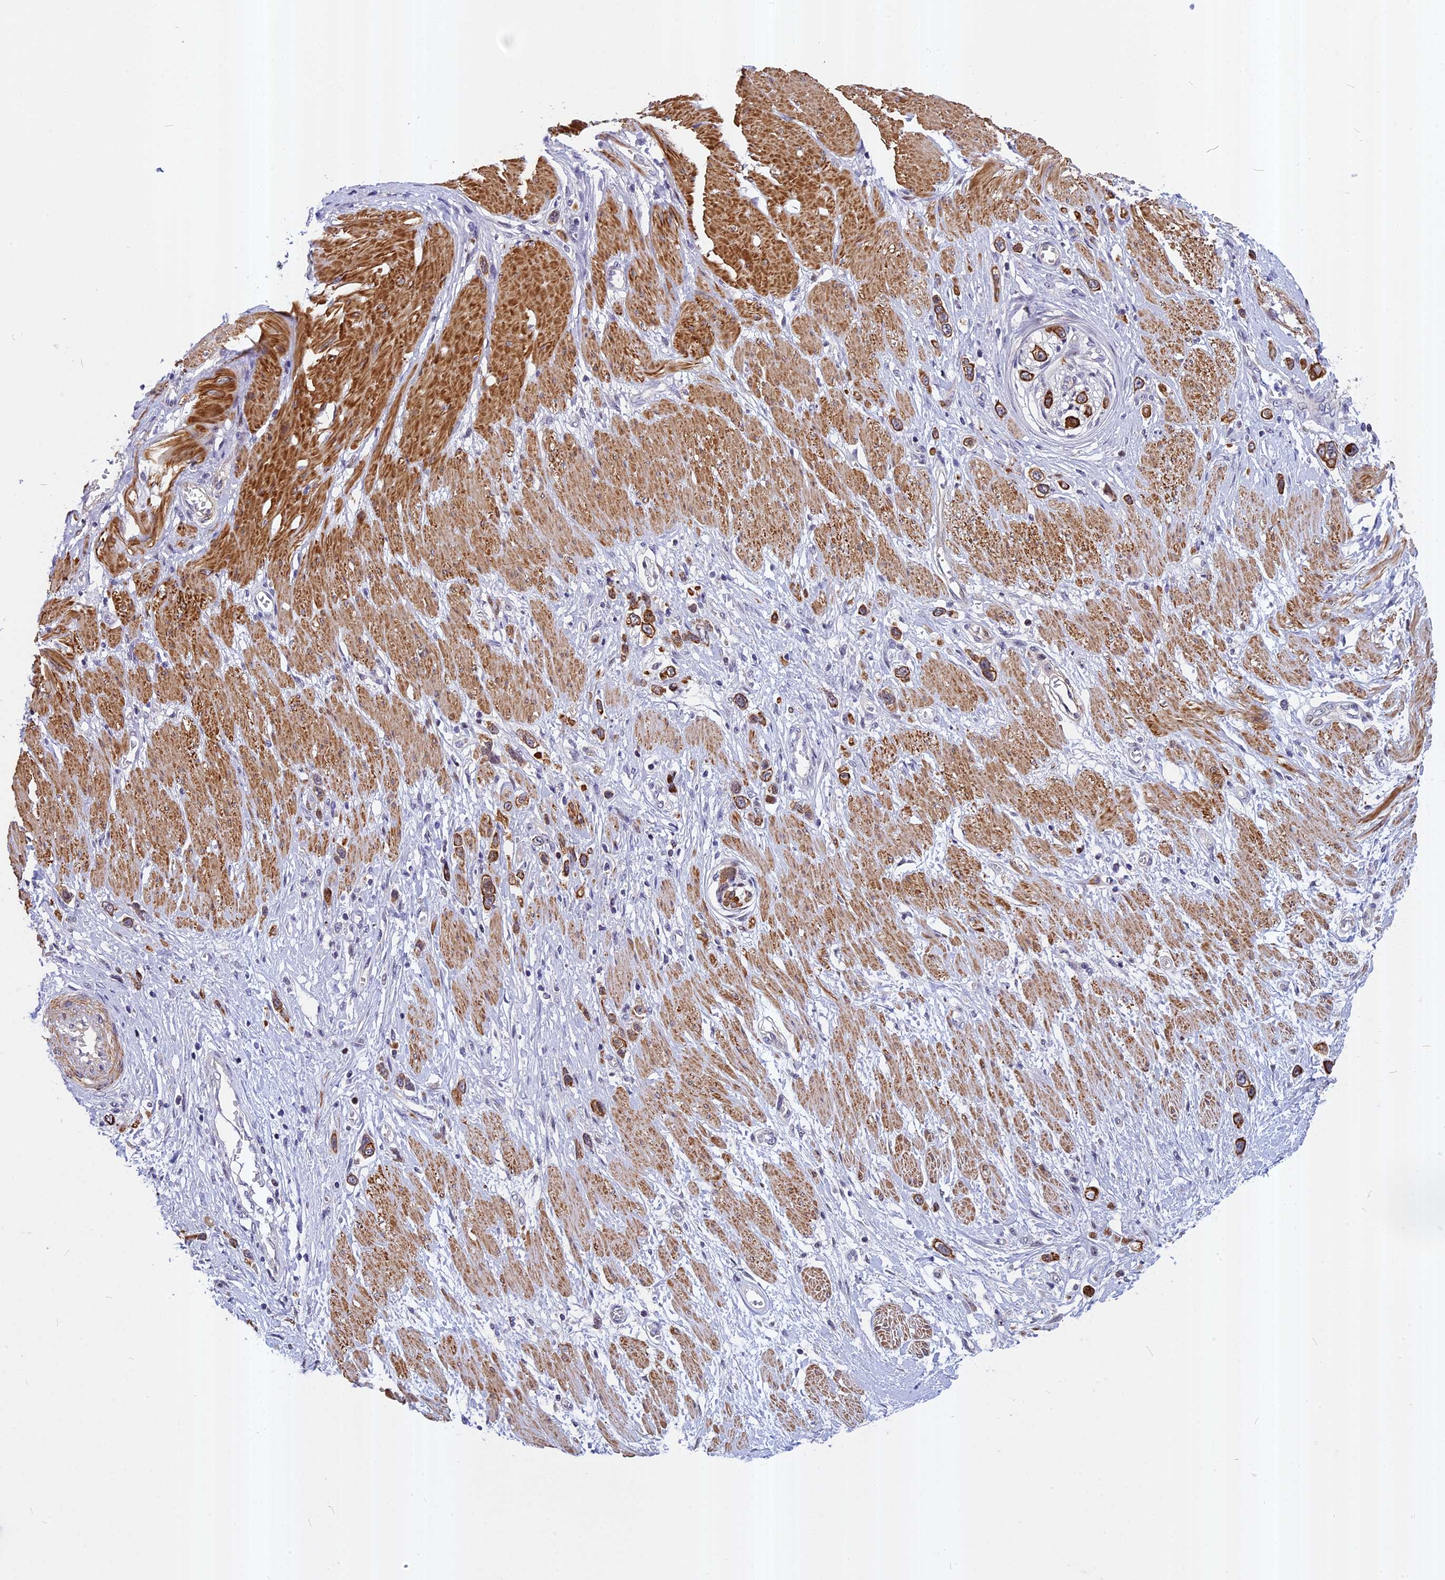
{"staining": {"intensity": "moderate", "quantity": ">75%", "location": "cytoplasmic/membranous"}, "tissue": "stomach cancer", "cell_type": "Tumor cells", "image_type": "cancer", "snomed": [{"axis": "morphology", "description": "Normal tissue, NOS"}, {"axis": "morphology", "description": "Adenocarcinoma, NOS"}, {"axis": "topography", "description": "Stomach, upper"}, {"axis": "topography", "description": "Stomach"}], "caption": "Protein staining reveals moderate cytoplasmic/membranous positivity in approximately >75% of tumor cells in adenocarcinoma (stomach).", "gene": "ANKRD34B", "patient": {"sex": "female", "age": 65}}